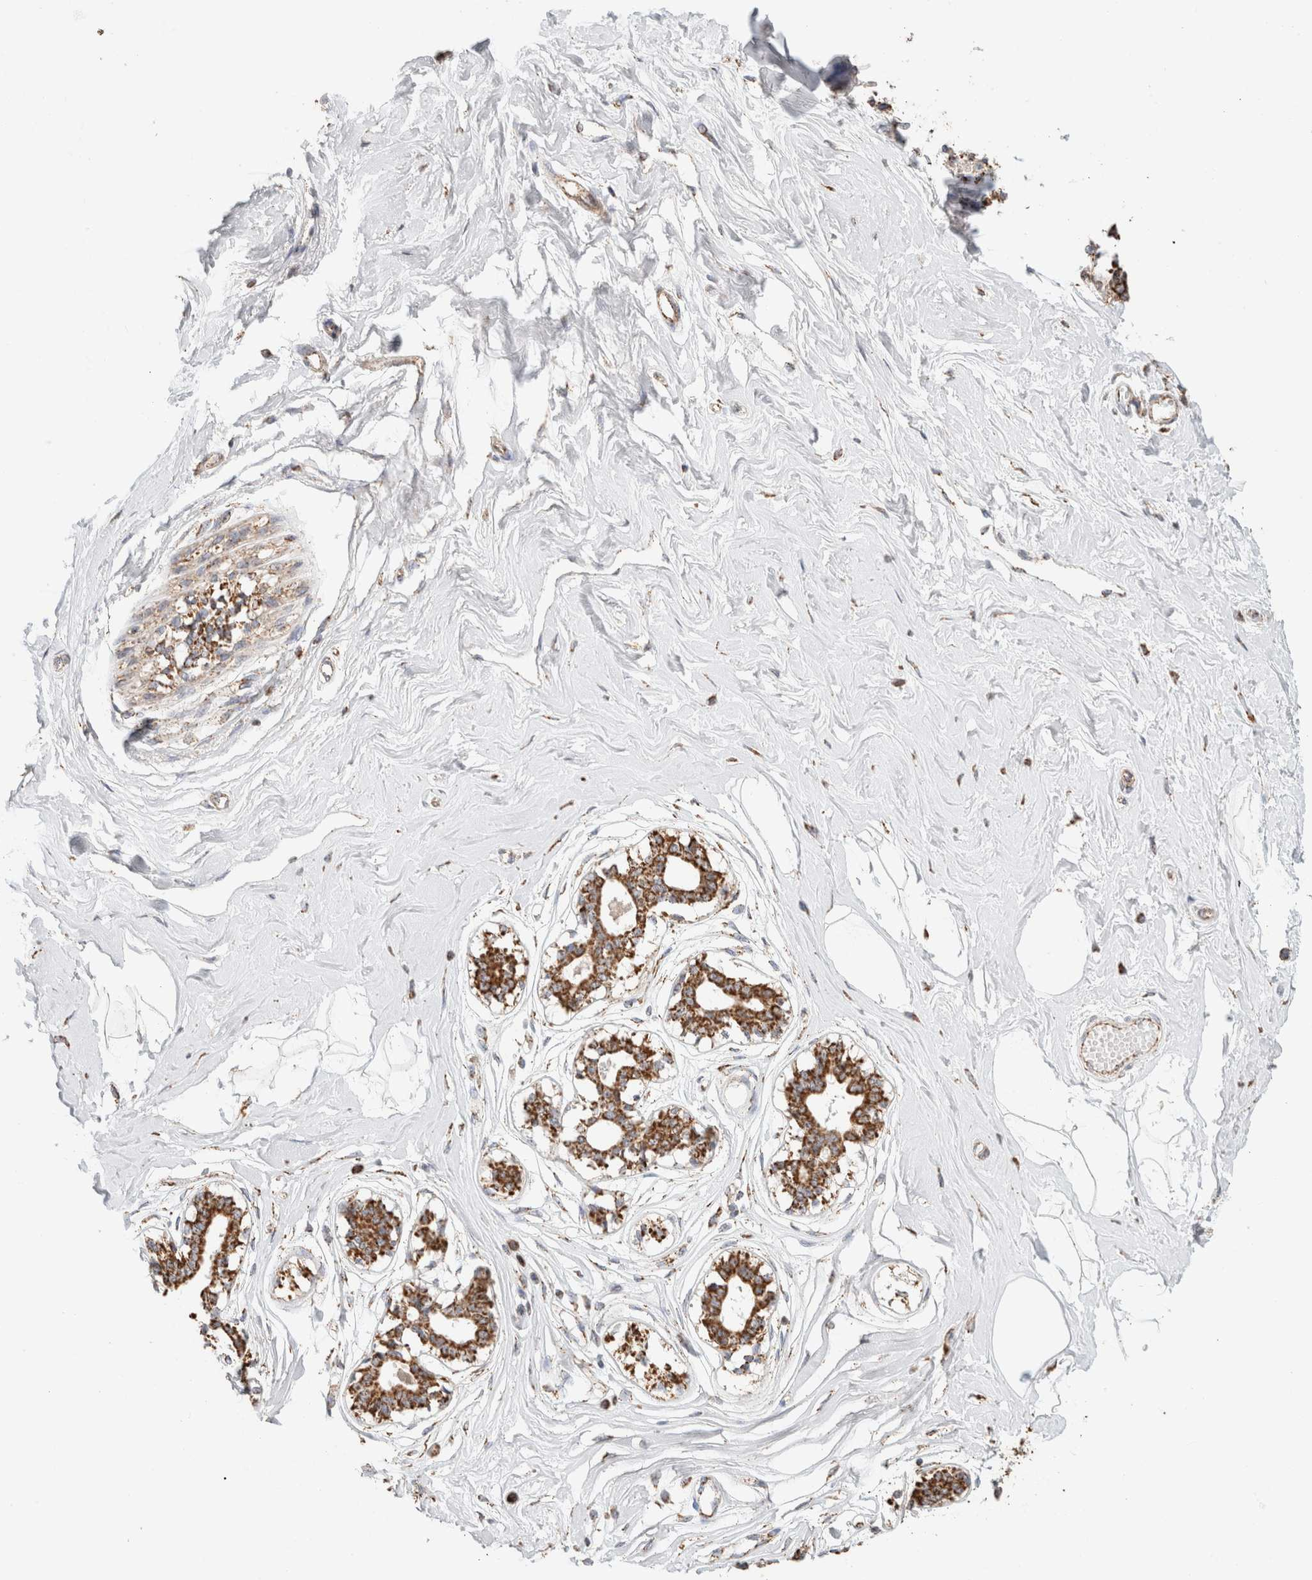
{"staining": {"intensity": "moderate", "quantity": "25%-75%", "location": "cytoplasmic/membranous"}, "tissue": "breast", "cell_type": "Adipocytes", "image_type": "normal", "snomed": [{"axis": "morphology", "description": "Normal tissue, NOS"}, {"axis": "topography", "description": "Breast"}], "caption": "An IHC micrograph of unremarkable tissue is shown. Protein staining in brown shows moderate cytoplasmic/membranous positivity in breast within adipocytes. (Brightfield microscopy of DAB IHC at high magnification).", "gene": "C1QBP", "patient": {"sex": "female", "age": 45}}